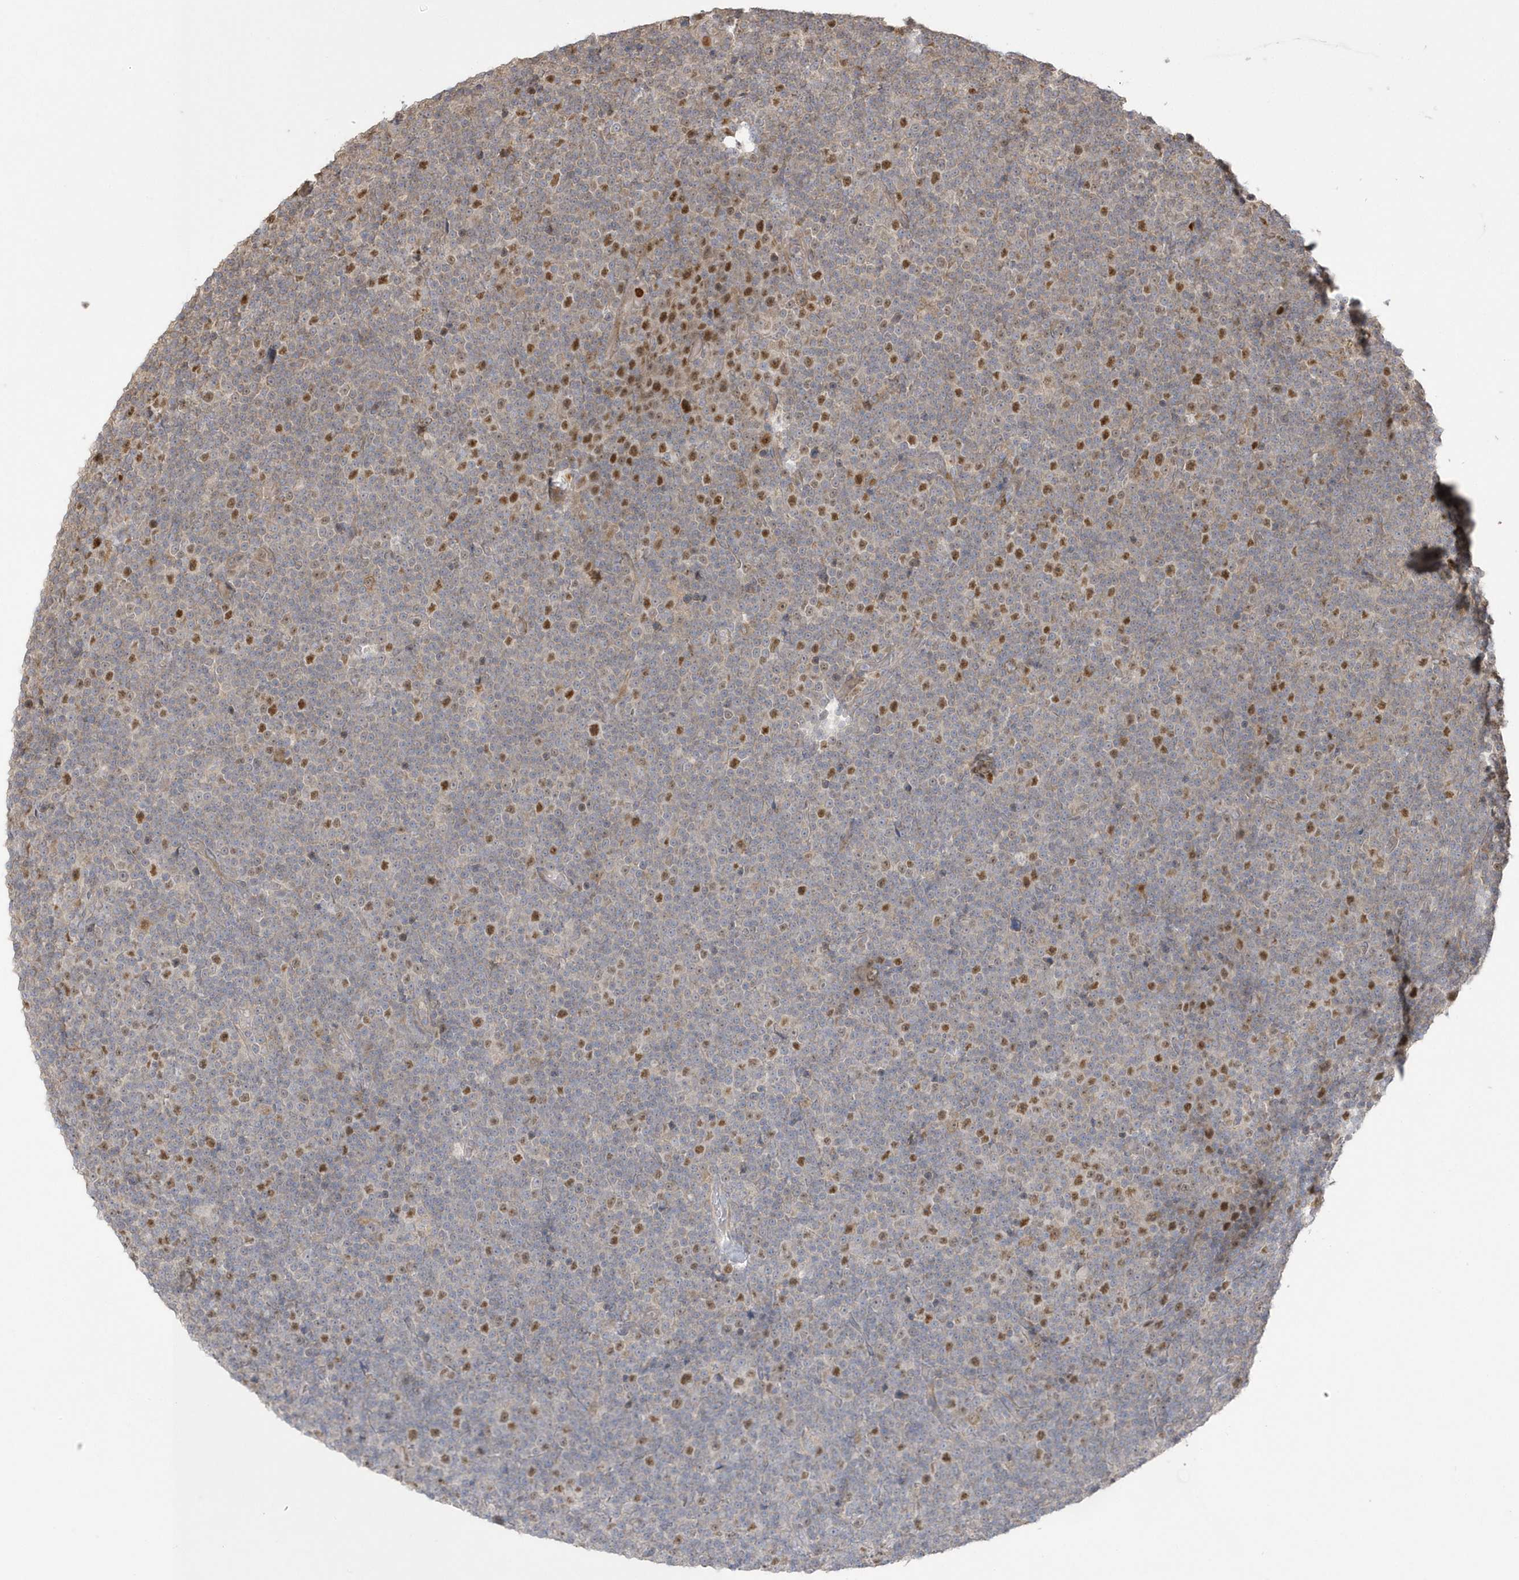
{"staining": {"intensity": "moderate", "quantity": "<25%", "location": "nuclear"}, "tissue": "lymphoma", "cell_type": "Tumor cells", "image_type": "cancer", "snomed": [{"axis": "morphology", "description": "Malignant lymphoma, non-Hodgkin's type, Low grade"}, {"axis": "topography", "description": "Lymph node"}], "caption": "DAB immunohistochemical staining of malignant lymphoma, non-Hodgkin's type (low-grade) reveals moderate nuclear protein staining in approximately <25% of tumor cells. Nuclei are stained in blue.", "gene": "NAF1", "patient": {"sex": "female", "age": 67}}